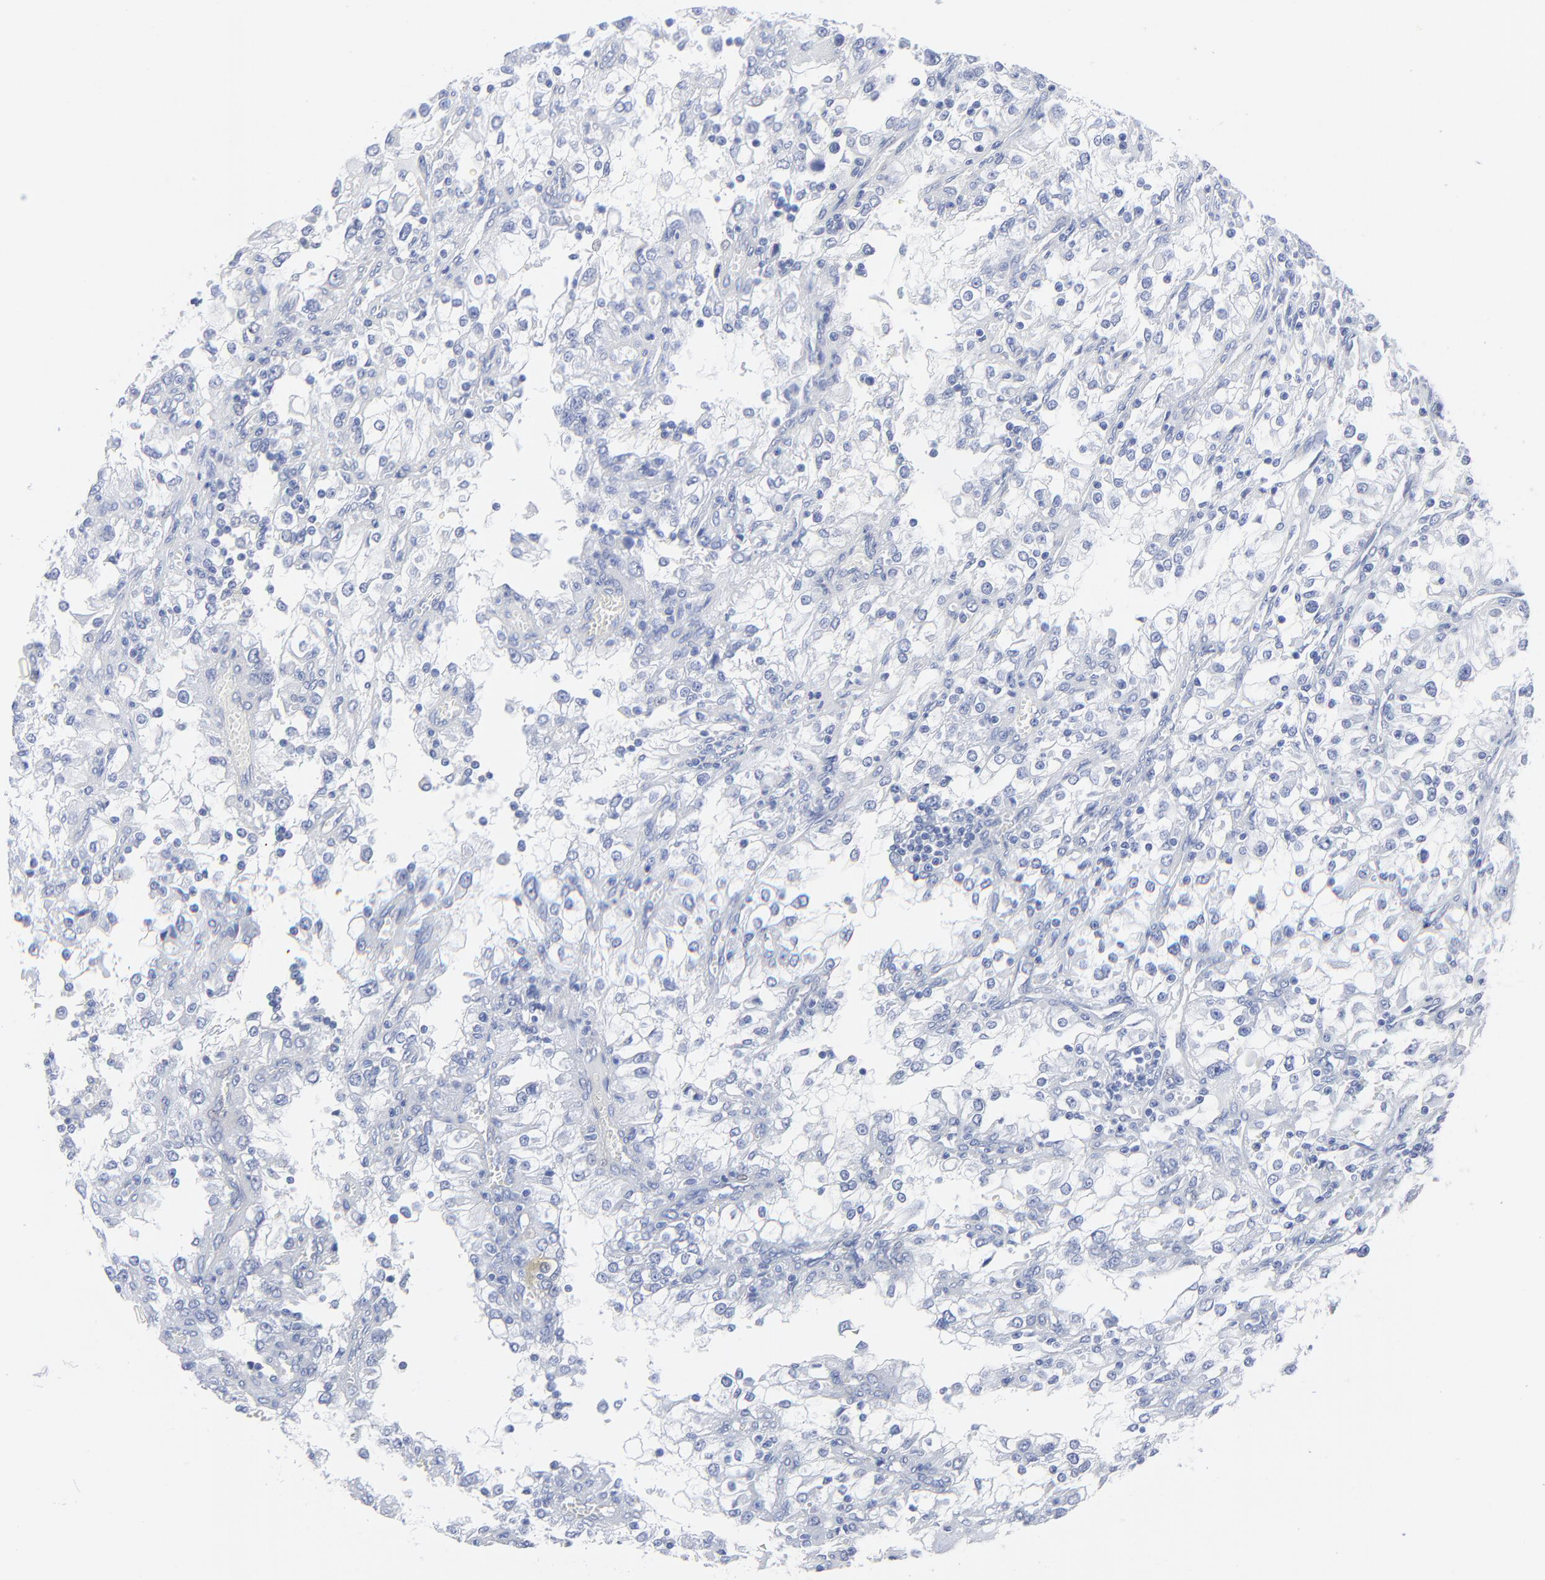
{"staining": {"intensity": "negative", "quantity": "none", "location": "none"}, "tissue": "renal cancer", "cell_type": "Tumor cells", "image_type": "cancer", "snomed": [{"axis": "morphology", "description": "Adenocarcinoma, NOS"}, {"axis": "topography", "description": "Kidney"}], "caption": "Tumor cells show no significant expression in renal cancer. The staining is performed using DAB brown chromogen with nuclei counter-stained in using hematoxylin.", "gene": "PSD3", "patient": {"sex": "female", "age": 52}}